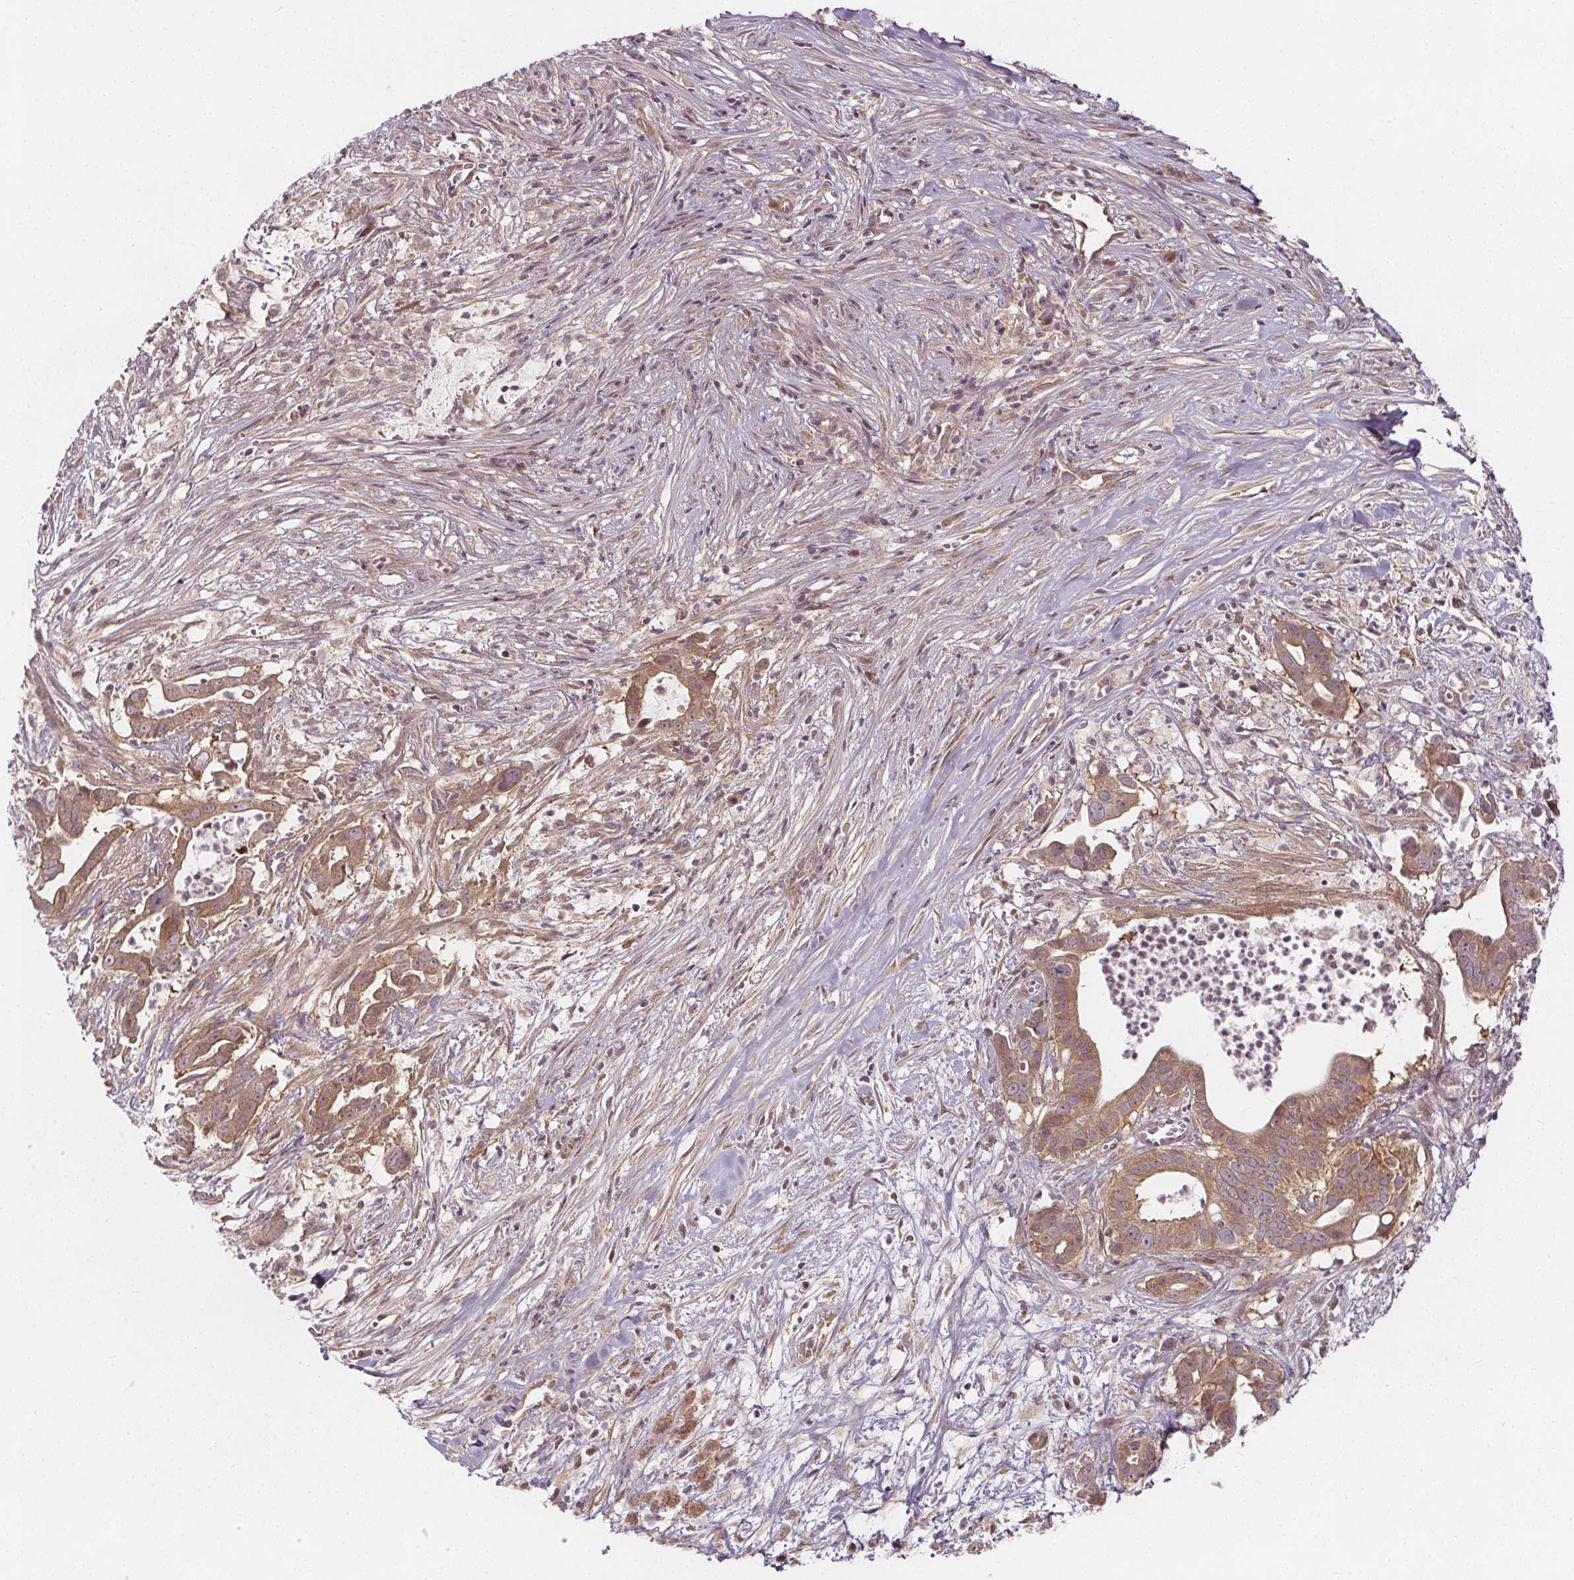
{"staining": {"intensity": "moderate", "quantity": ">75%", "location": "cytoplasmic/membranous"}, "tissue": "pancreatic cancer", "cell_type": "Tumor cells", "image_type": "cancer", "snomed": [{"axis": "morphology", "description": "Adenocarcinoma, NOS"}, {"axis": "topography", "description": "Pancreas"}], "caption": "Immunohistochemistry (IHC) image of pancreatic adenocarcinoma stained for a protein (brown), which demonstrates medium levels of moderate cytoplasmic/membranous expression in about >75% of tumor cells.", "gene": "AKT1S1", "patient": {"sex": "male", "age": 61}}